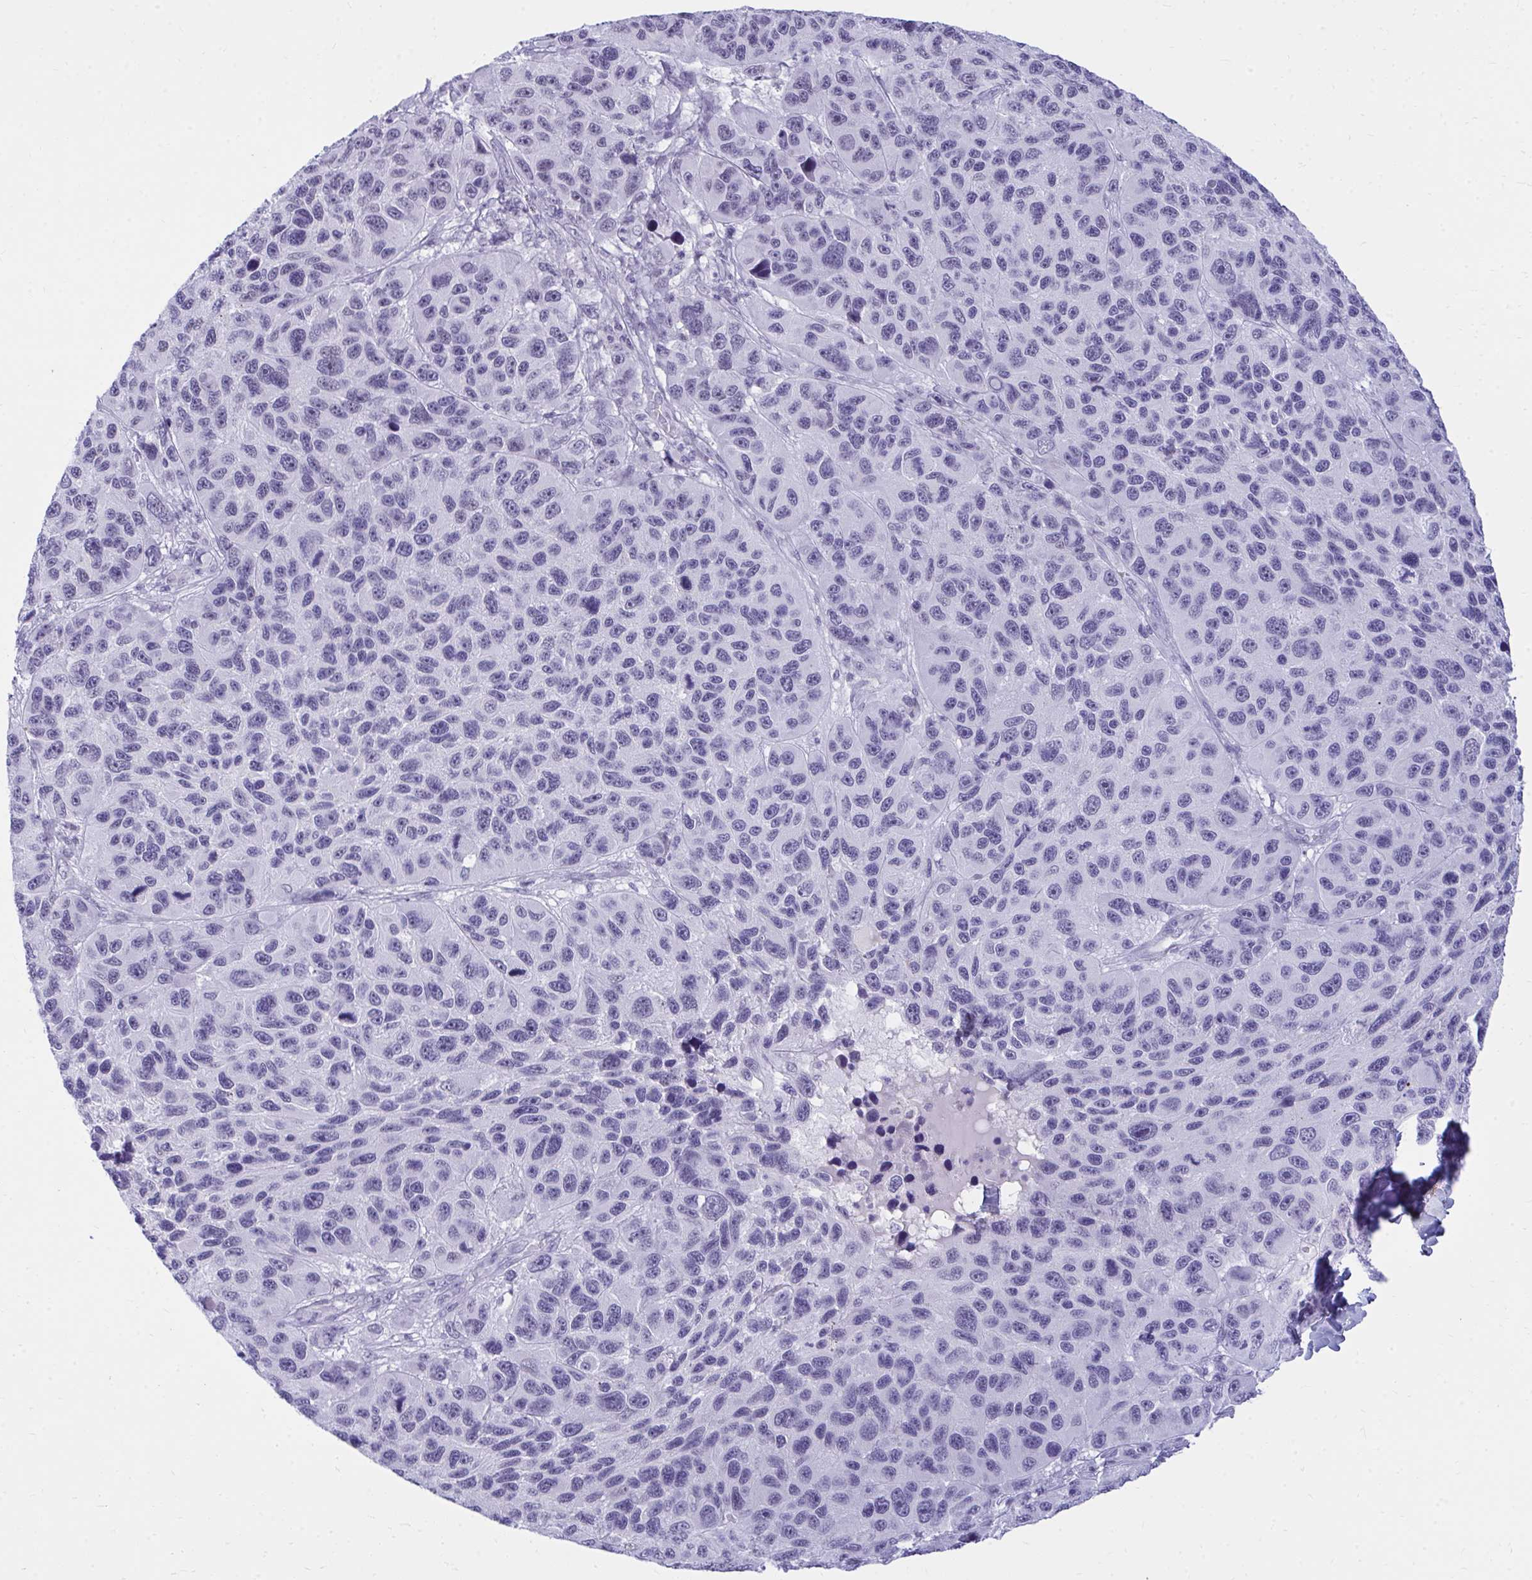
{"staining": {"intensity": "negative", "quantity": "none", "location": "none"}, "tissue": "melanoma", "cell_type": "Tumor cells", "image_type": "cancer", "snomed": [{"axis": "morphology", "description": "Malignant melanoma, NOS"}, {"axis": "topography", "description": "Skin"}], "caption": "Melanoma stained for a protein using IHC displays no expression tumor cells.", "gene": "OR5F1", "patient": {"sex": "male", "age": 53}}